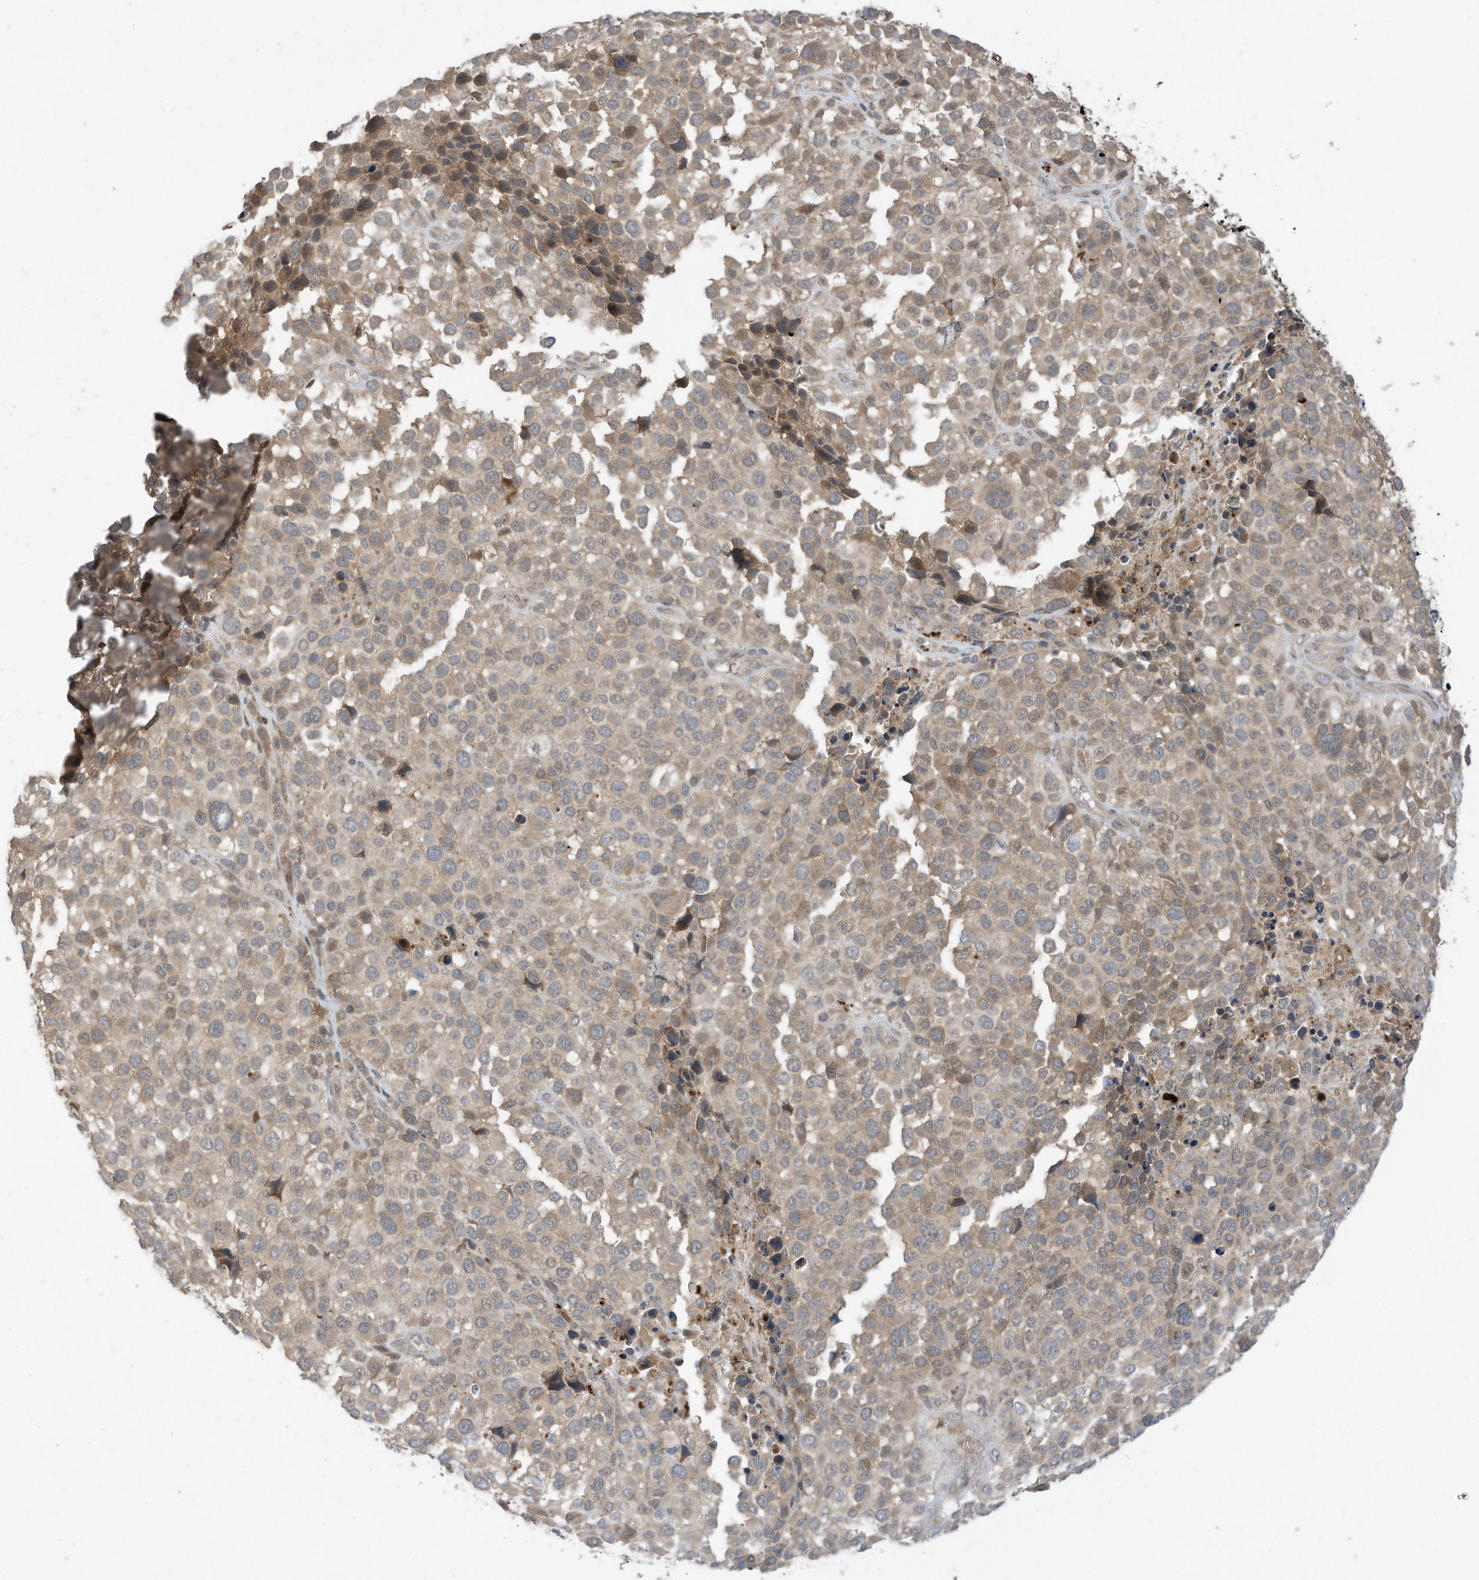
{"staining": {"intensity": "weak", "quantity": "25%-75%", "location": "cytoplasmic/membranous"}, "tissue": "melanoma", "cell_type": "Tumor cells", "image_type": "cancer", "snomed": [{"axis": "morphology", "description": "Malignant melanoma, NOS"}, {"axis": "topography", "description": "Skin of trunk"}], "caption": "Immunohistochemistry (IHC) of malignant melanoma shows low levels of weak cytoplasmic/membranous expression in about 25%-75% of tumor cells.", "gene": "CNKSR1", "patient": {"sex": "male", "age": 71}}